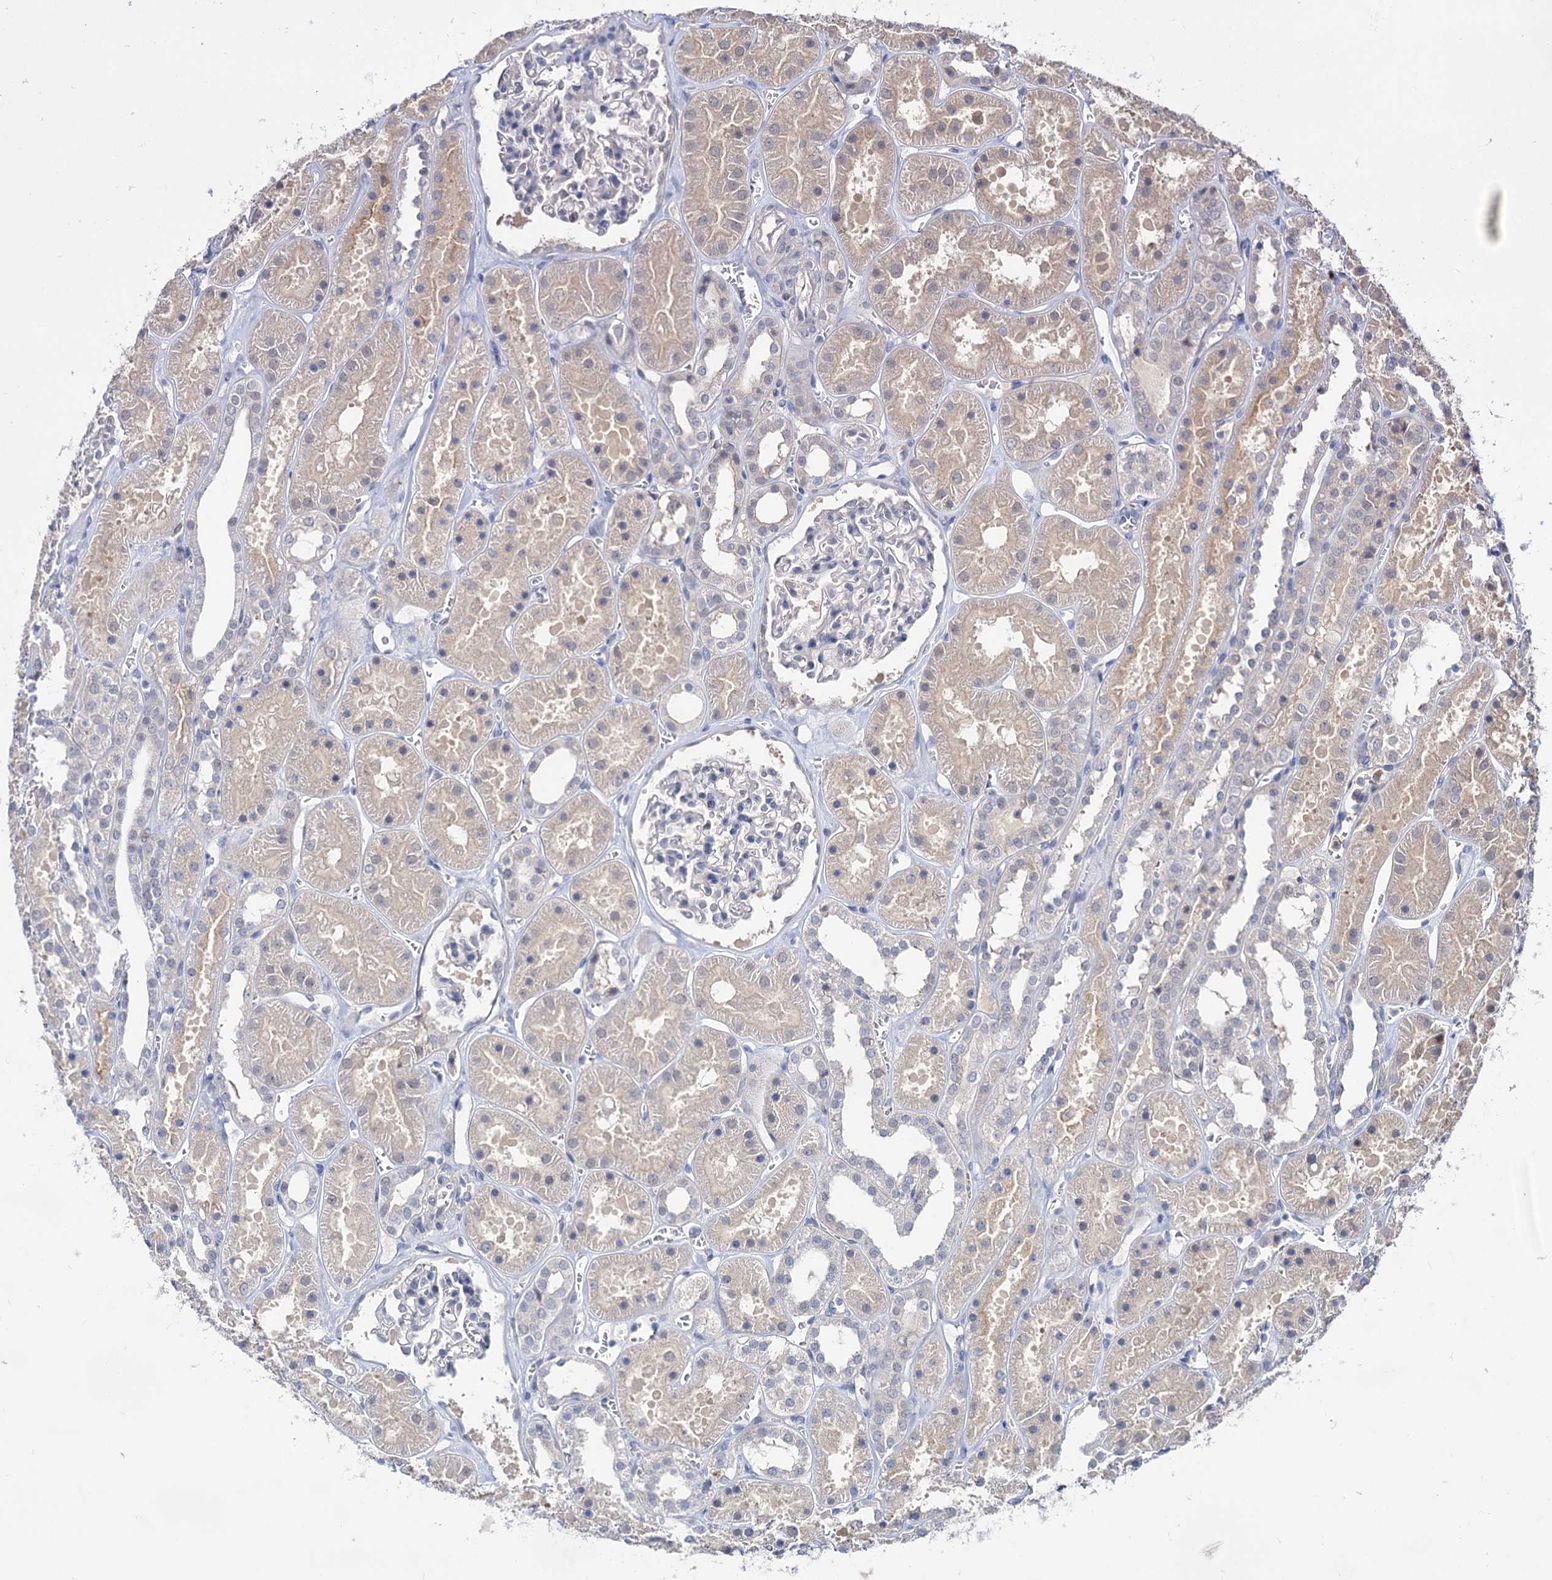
{"staining": {"intensity": "negative", "quantity": "none", "location": "none"}, "tissue": "kidney", "cell_type": "Cells in glomeruli", "image_type": "normal", "snomed": [{"axis": "morphology", "description": "Normal tissue, NOS"}, {"axis": "topography", "description": "Kidney"}], "caption": "Cells in glomeruli show no significant protein staining in unremarkable kidney. Nuclei are stained in blue.", "gene": "NEK10", "patient": {"sex": "female", "age": 41}}